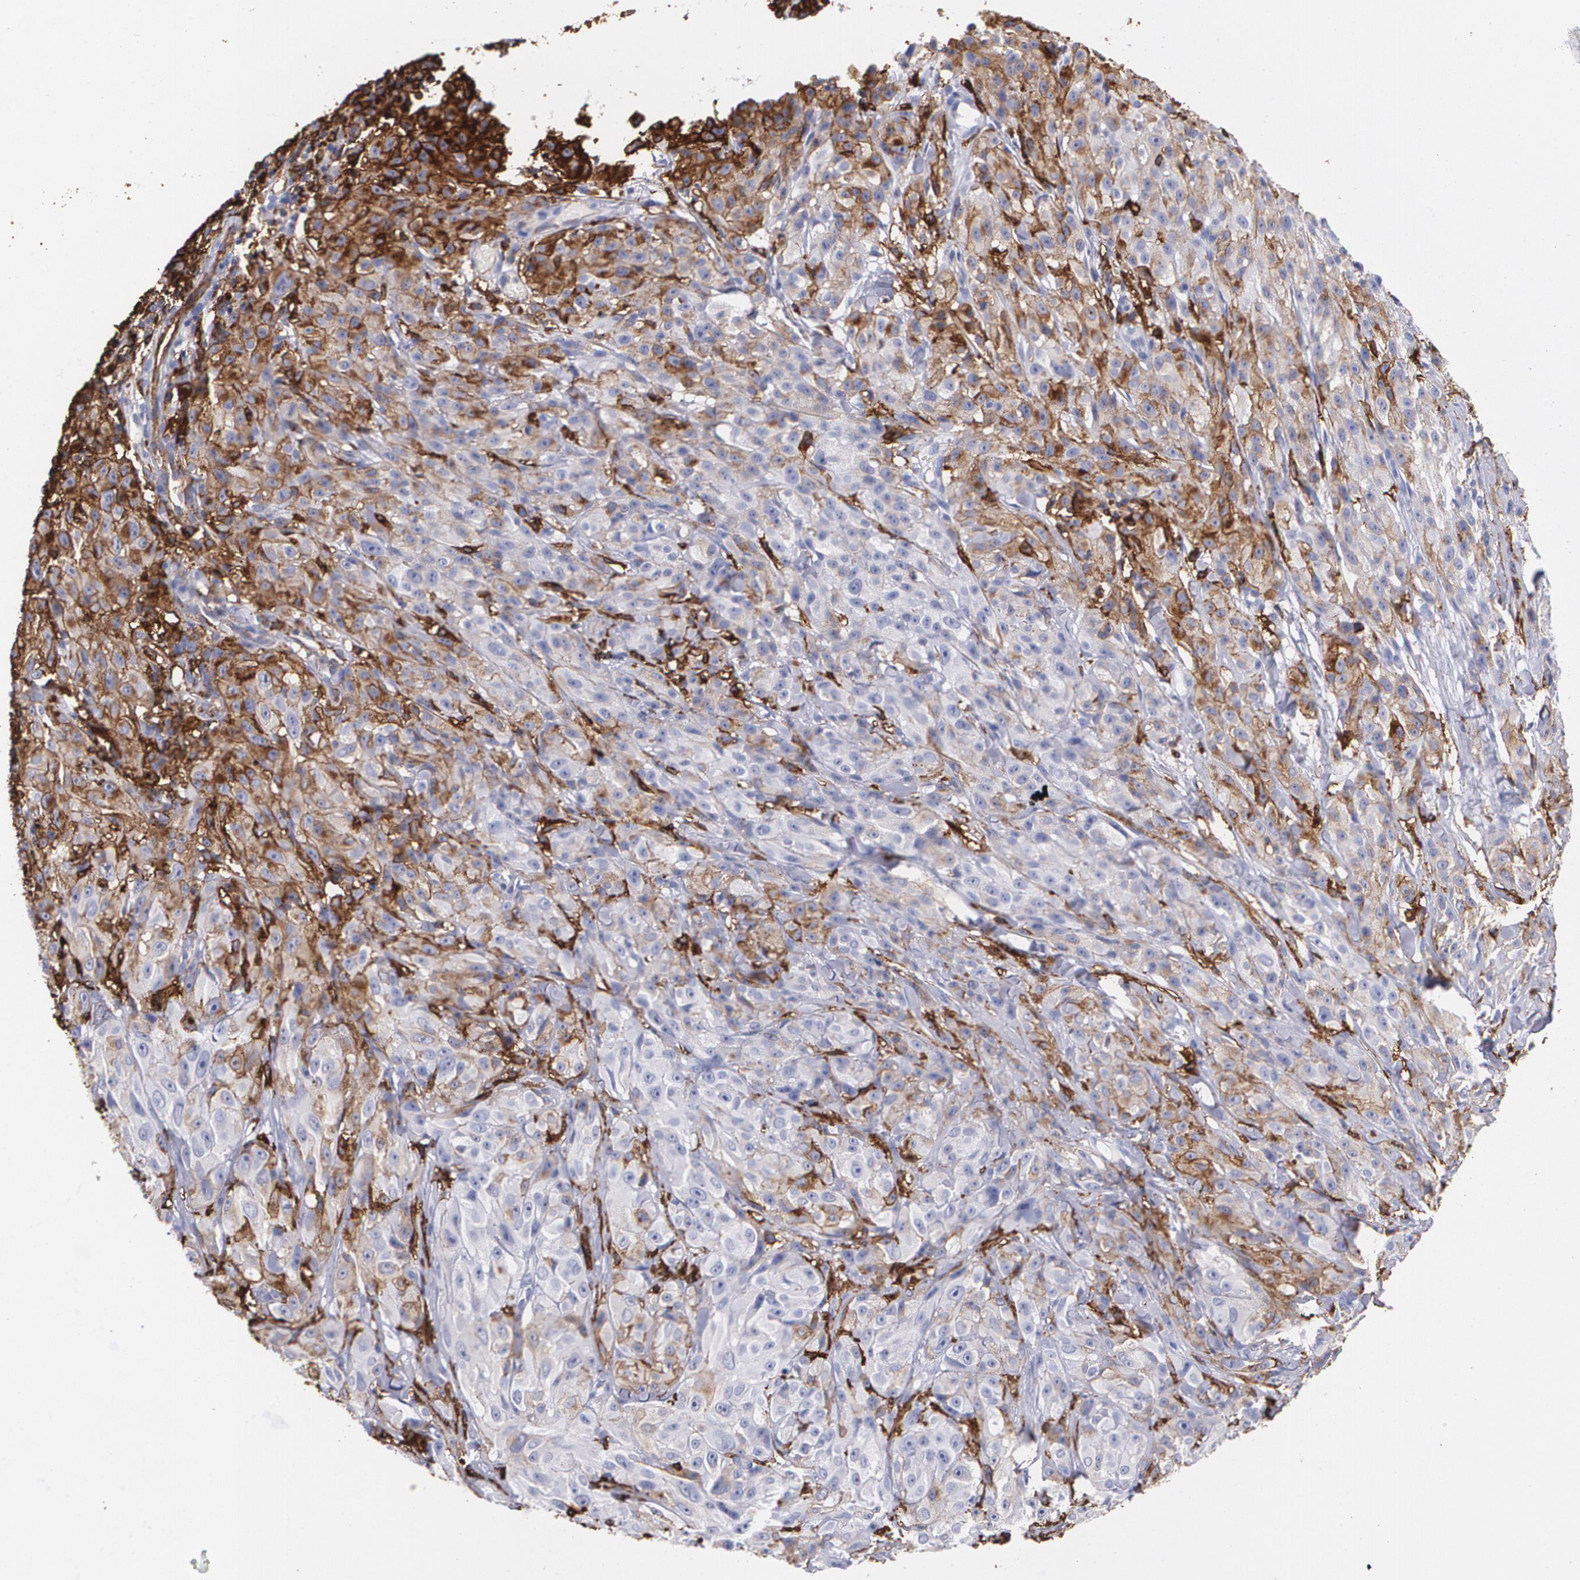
{"staining": {"intensity": "moderate", "quantity": "25%-75%", "location": "cytoplasmic/membranous"}, "tissue": "melanoma", "cell_type": "Tumor cells", "image_type": "cancer", "snomed": [{"axis": "morphology", "description": "Malignant melanoma, NOS"}, {"axis": "topography", "description": "Skin"}], "caption": "Protein staining shows moderate cytoplasmic/membranous positivity in approximately 25%-75% of tumor cells in malignant melanoma.", "gene": "HLA-DRA", "patient": {"sex": "male", "age": 56}}